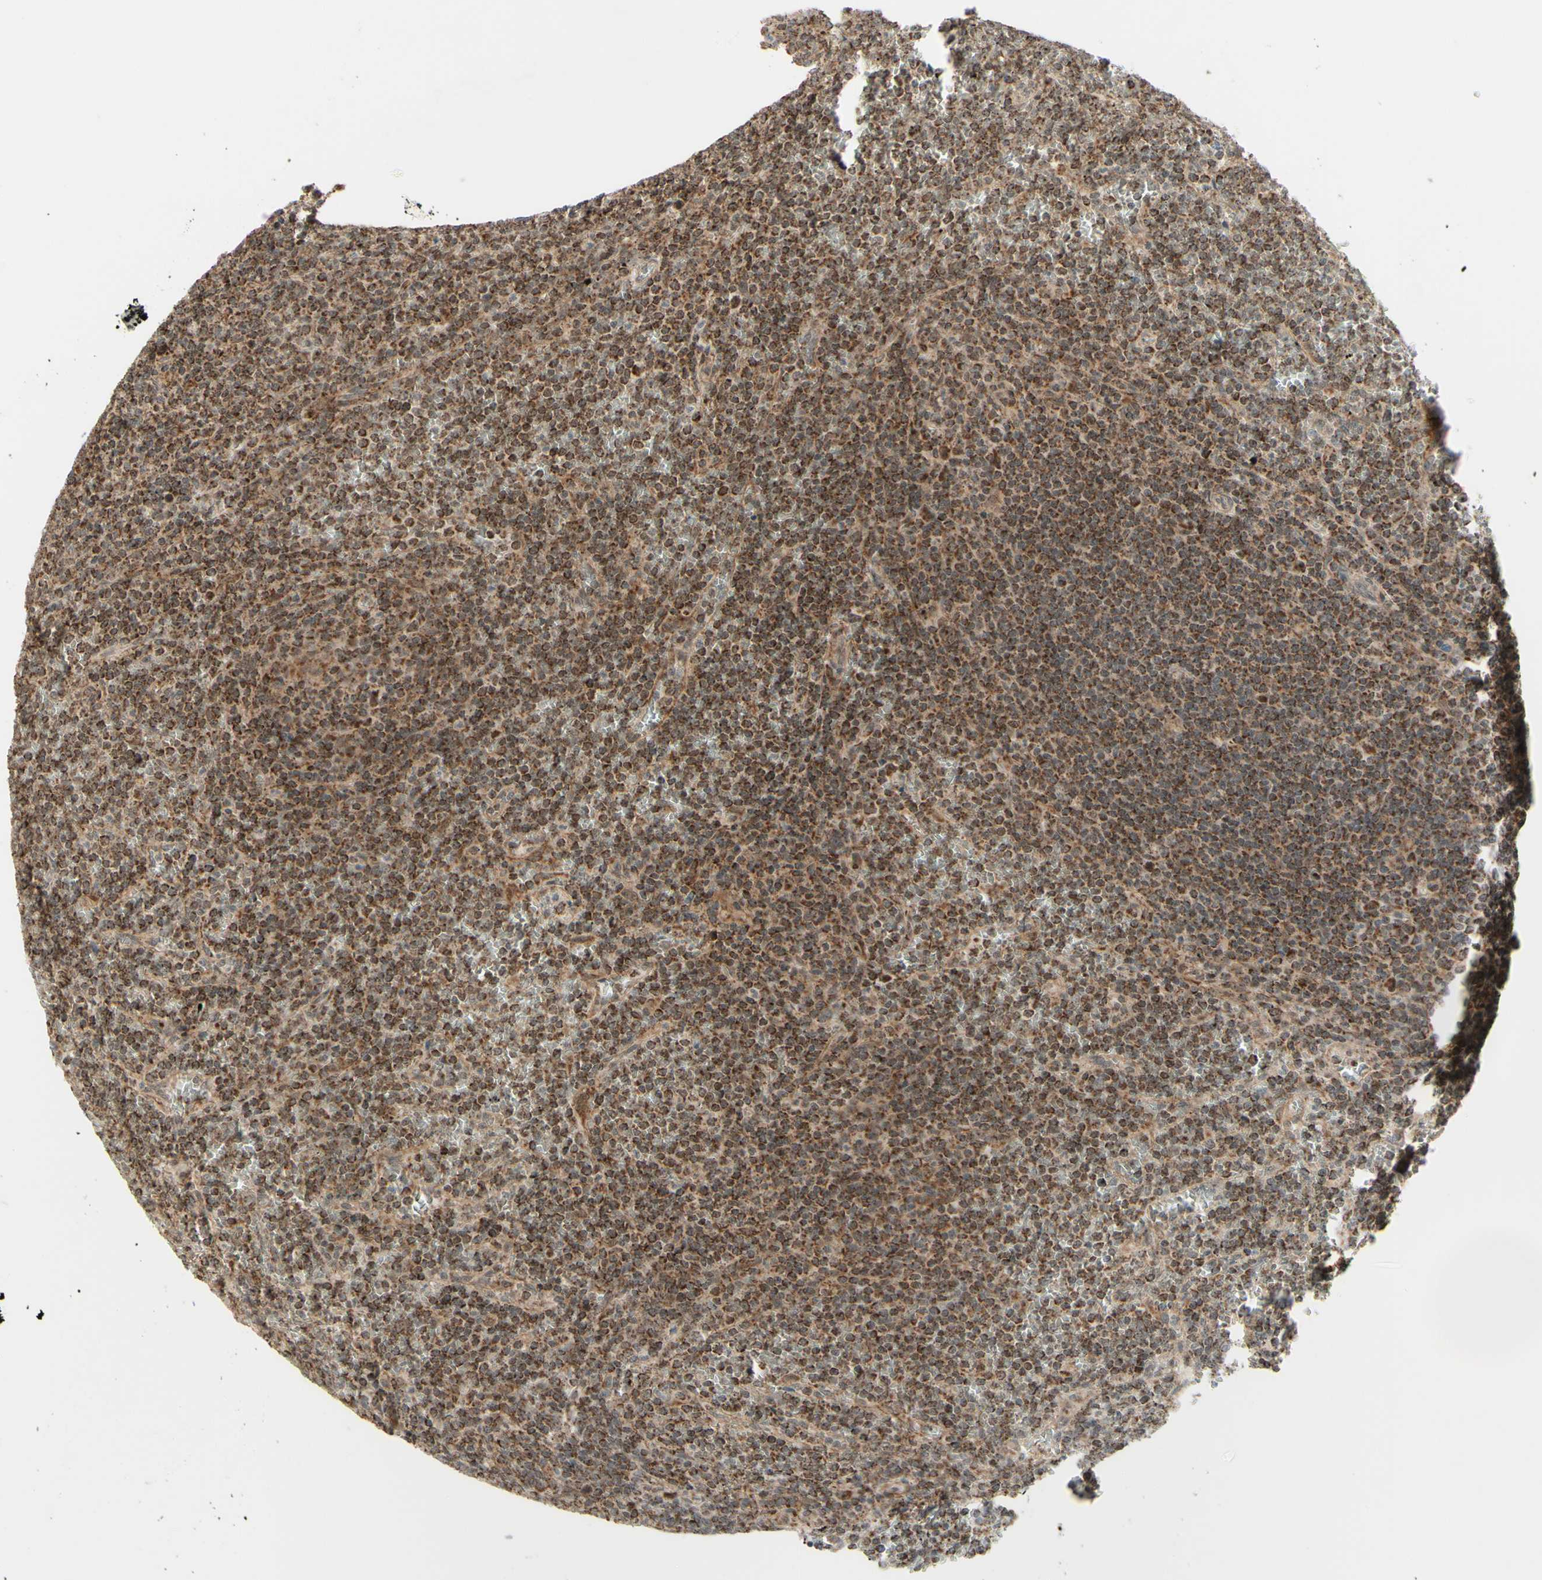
{"staining": {"intensity": "strong", "quantity": ">75%", "location": "cytoplasmic/membranous"}, "tissue": "lymphoma", "cell_type": "Tumor cells", "image_type": "cancer", "snomed": [{"axis": "morphology", "description": "Malignant lymphoma, non-Hodgkin's type, Low grade"}, {"axis": "topography", "description": "Spleen"}], "caption": "DAB immunohistochemical staining of low-grade malignant lymphoma, non-Hodgkin's type exhibits strong cytoplasmic/membranous protein positivity in about >75% of tumor cells. Ihc stains the protein of interest in brown and the nuclei are stained blue.", "gene": "DHRS3", "patient": {"sex": "female", "age": 19}}